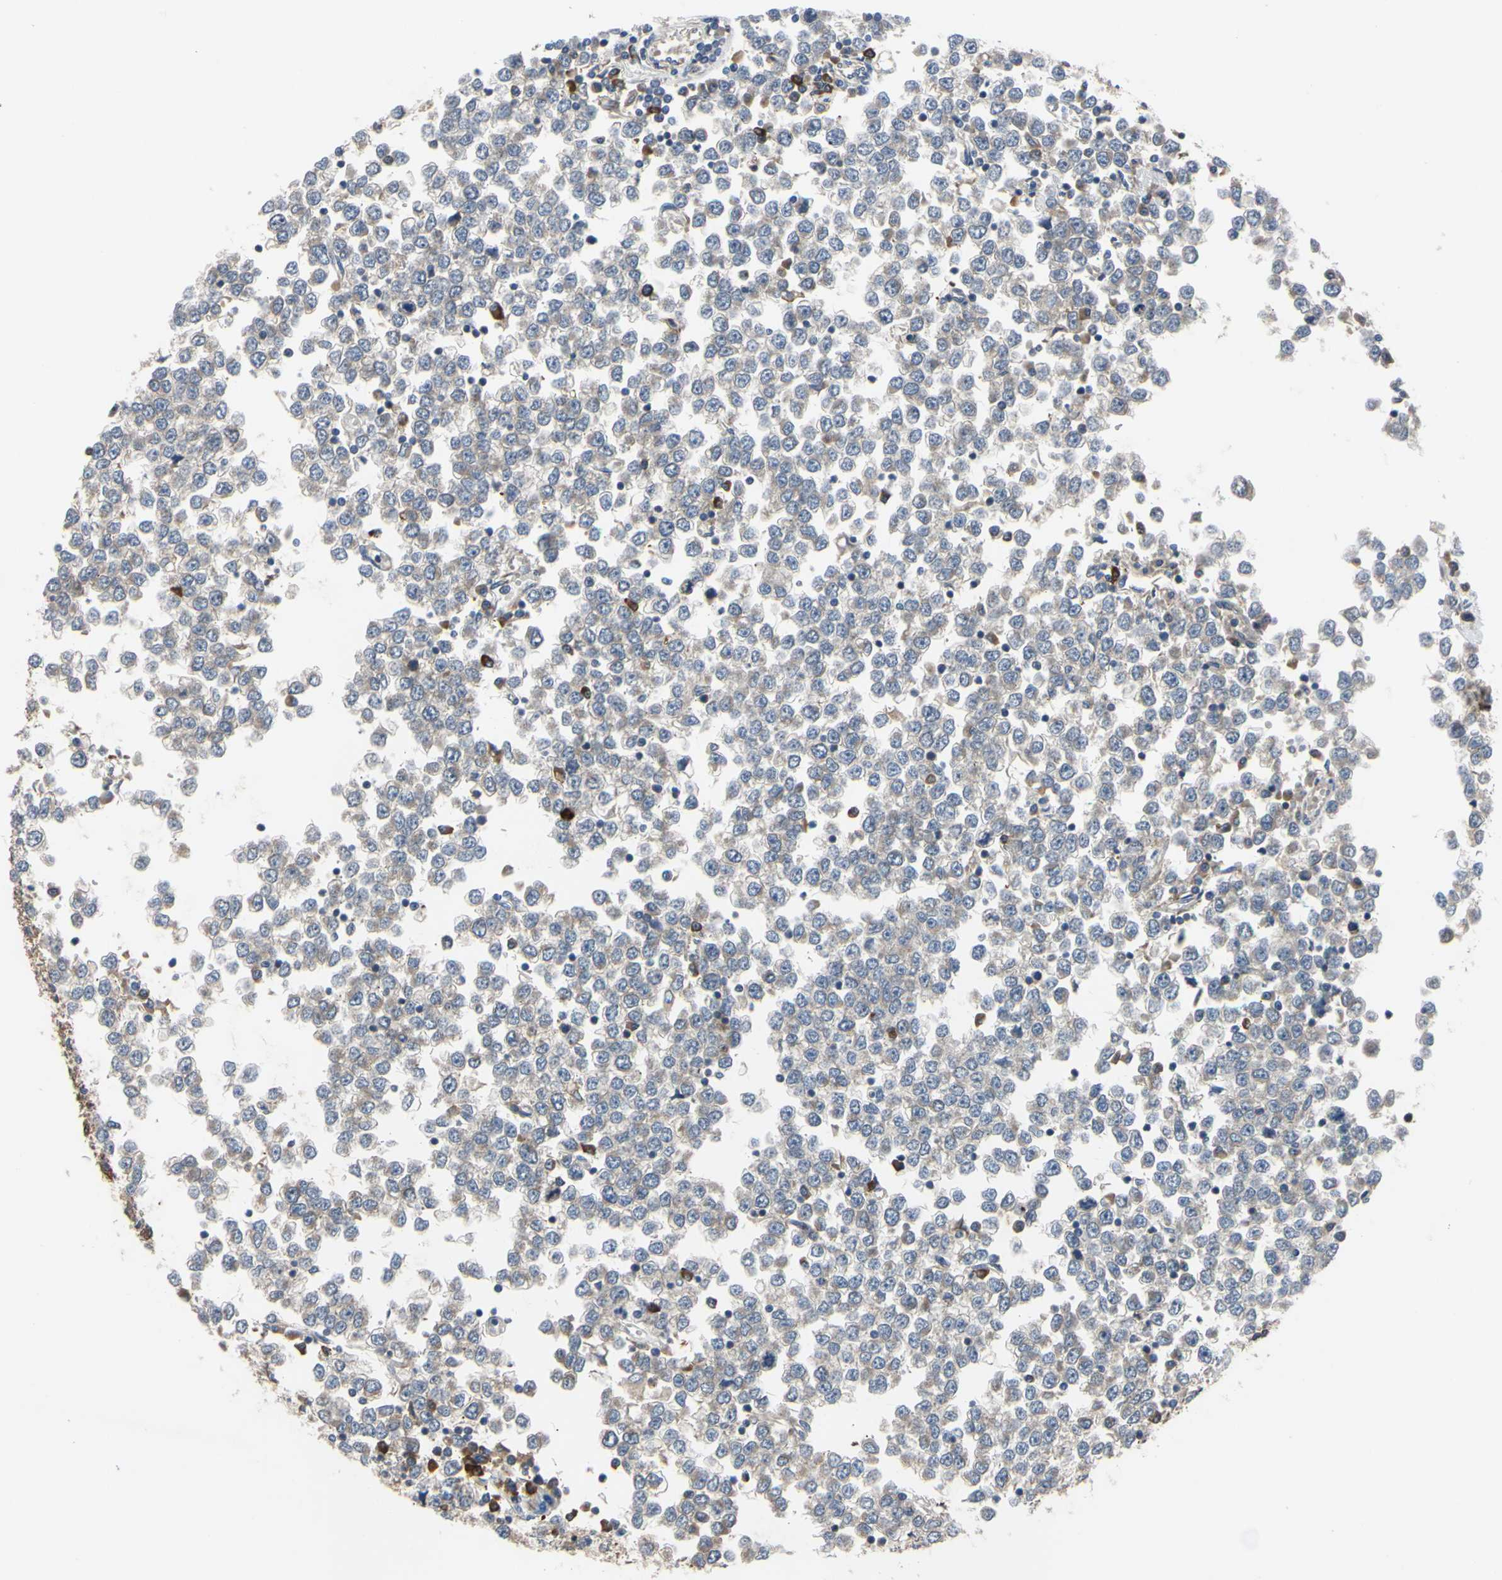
{"staining": {"intensity": "moderate", "quantity": ">75%", "location": "cytoplasmic/membranous"}, "tissue": "testis cancer", "cell_type": "Tumor cells", "image_type": "cancer", "snomed": [{"axis": "morphology", "description": "Seminoma, NOS"}, {"axis": "topography", "description": "Testis"}], "caption": "High-power microscopy captured an immunohistochemistry micrograph of testis cancer (seminoma), revealing moderate cytoplasmic/membranous expression in approximately >75% of tumor cells.", "gene": "XIAP", "patient": {"sex": "male", "age": 65}}